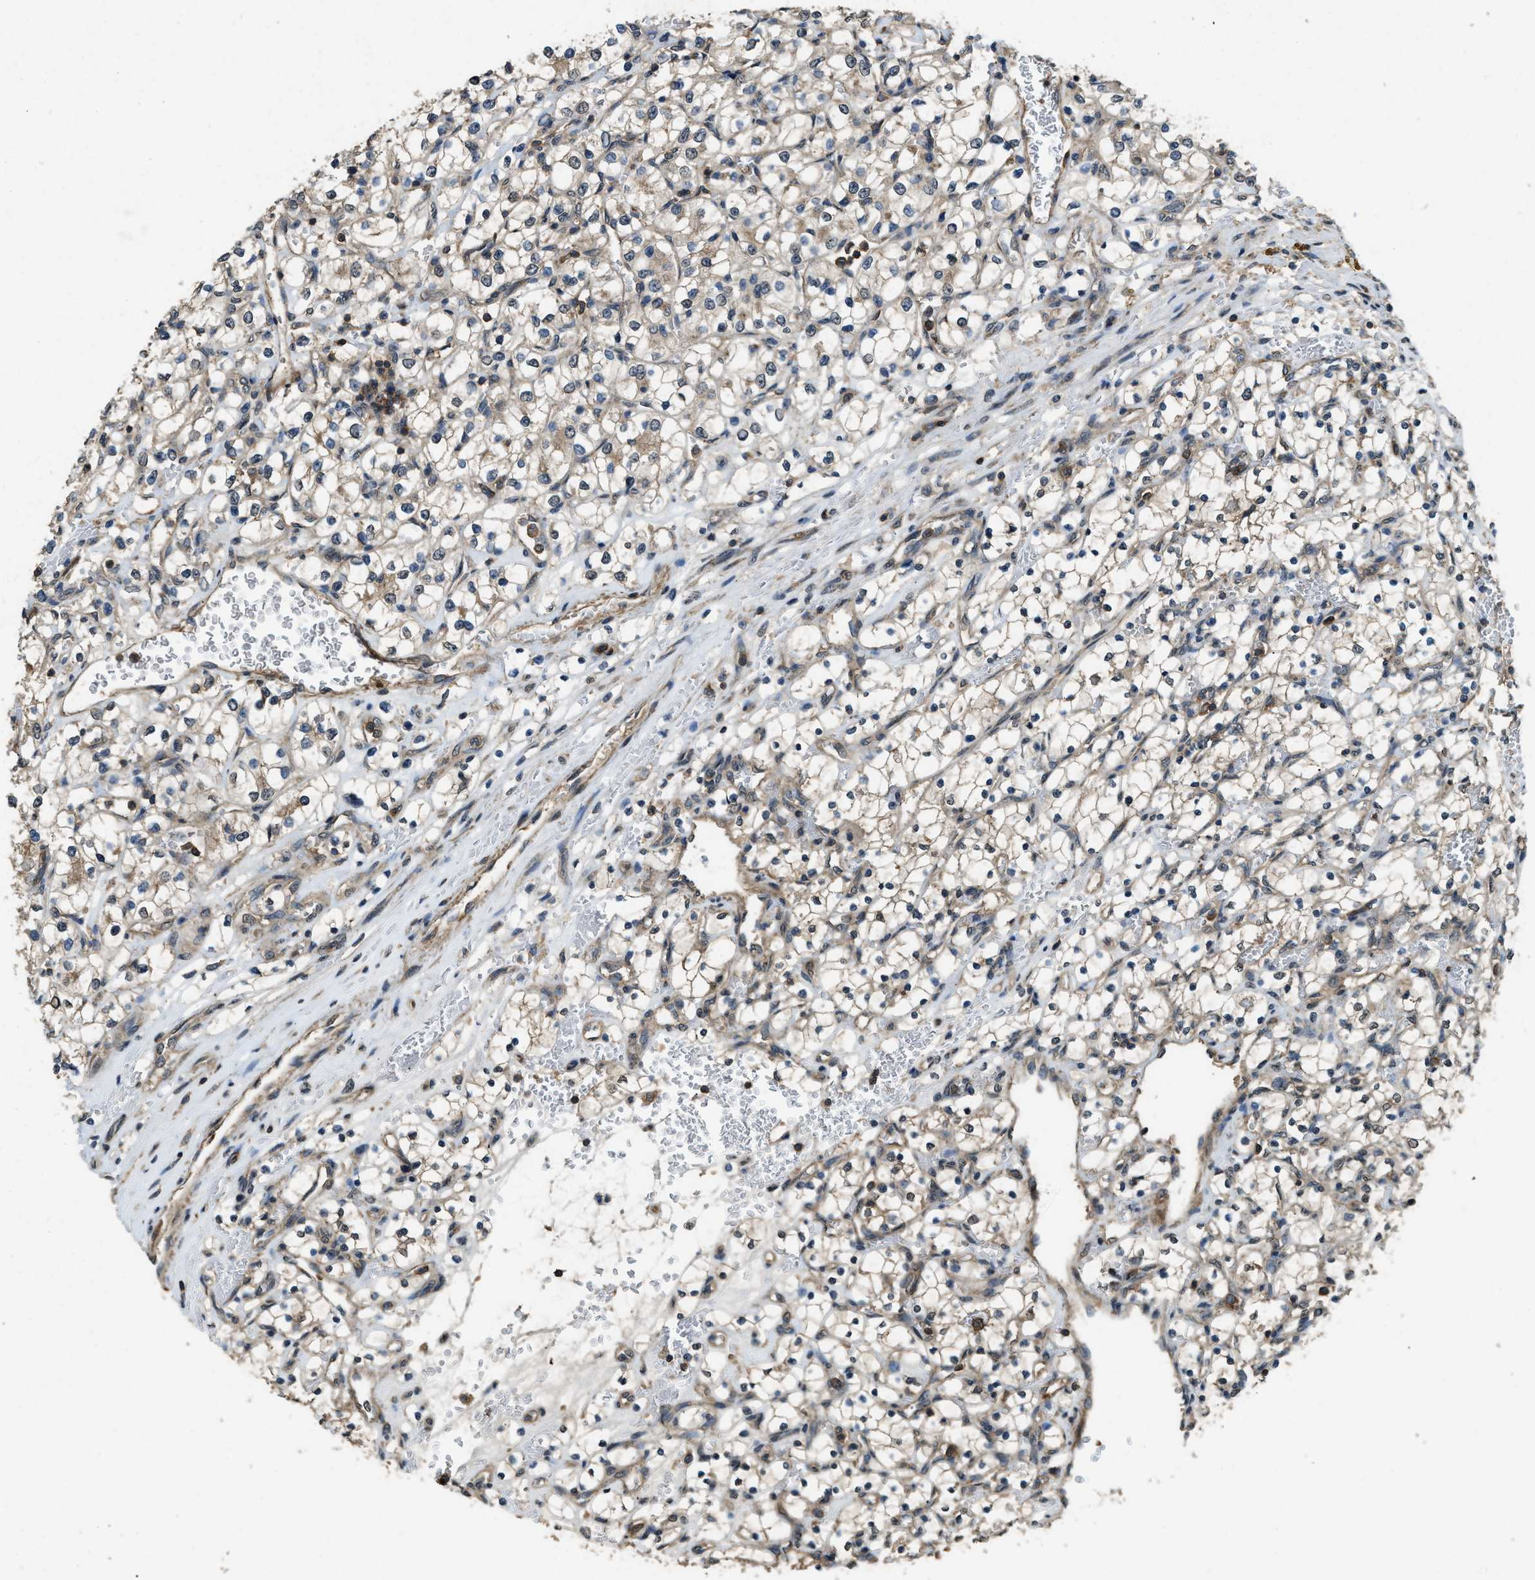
{"staining": {"intensity": "weak", "quantity": "25%-75%", "location": "cytoplasmic/membranous"}, "tissue": "renal cancer", "cell_type": "Tumor cells", "image_type": "cancer", "snomed": [{"axis": "morphology", "description": "Adenocarcinoma, NOS"}, {"axis": "topography", "description": "Kidney"}], "caption": "Immunohistochemical staining of renal cancer (adenocarcinoma) shows low levels of weak cytoplasmic/membranous protein positivity in approximately 25%-75% of tumor cells.", "gene": "ATP8B1", "patient": {"sex": "female", "age": 69}}